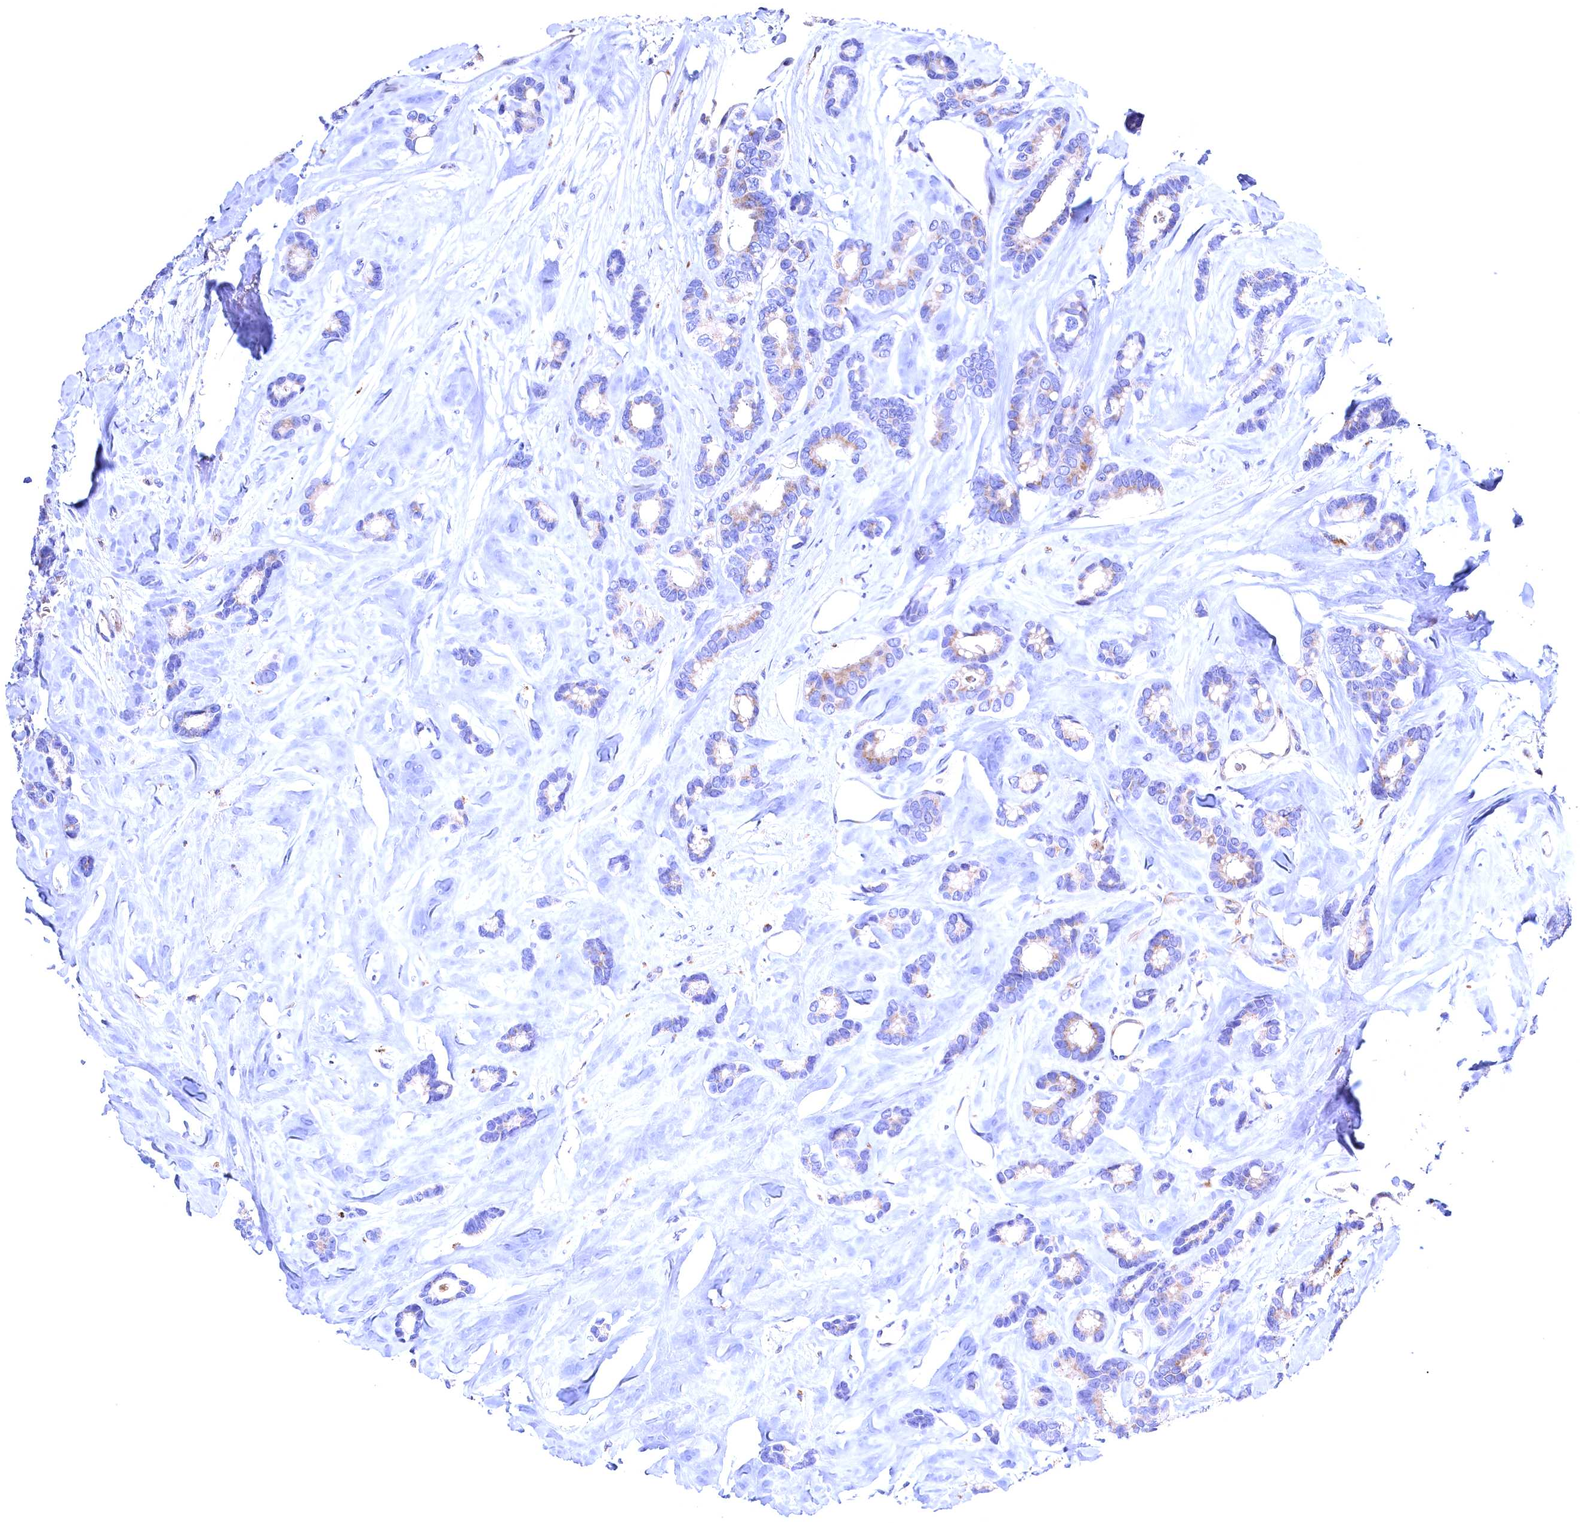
{"staining": {"intensity": "weak", "quantity": "<25%", "location": "cytoplasmic/membranous"}, "tissue": "breast cancer", "cell_type": "Tumor cells", "image_type": "cancer", "snomed": [{"axis": "morphology", "description": "Duct carcinoma"}, {"axis": "topography", "description": "Breast"}], "caption": "Immunohistochemical staining of breast cancer shows no significant expression in tumor cells. The staining is performed using DAB brown chromogen with nuclei counter-stained in using hematoxylin.", "gene": "GPR108", "patient": {"sex": "female", "age": 87}}